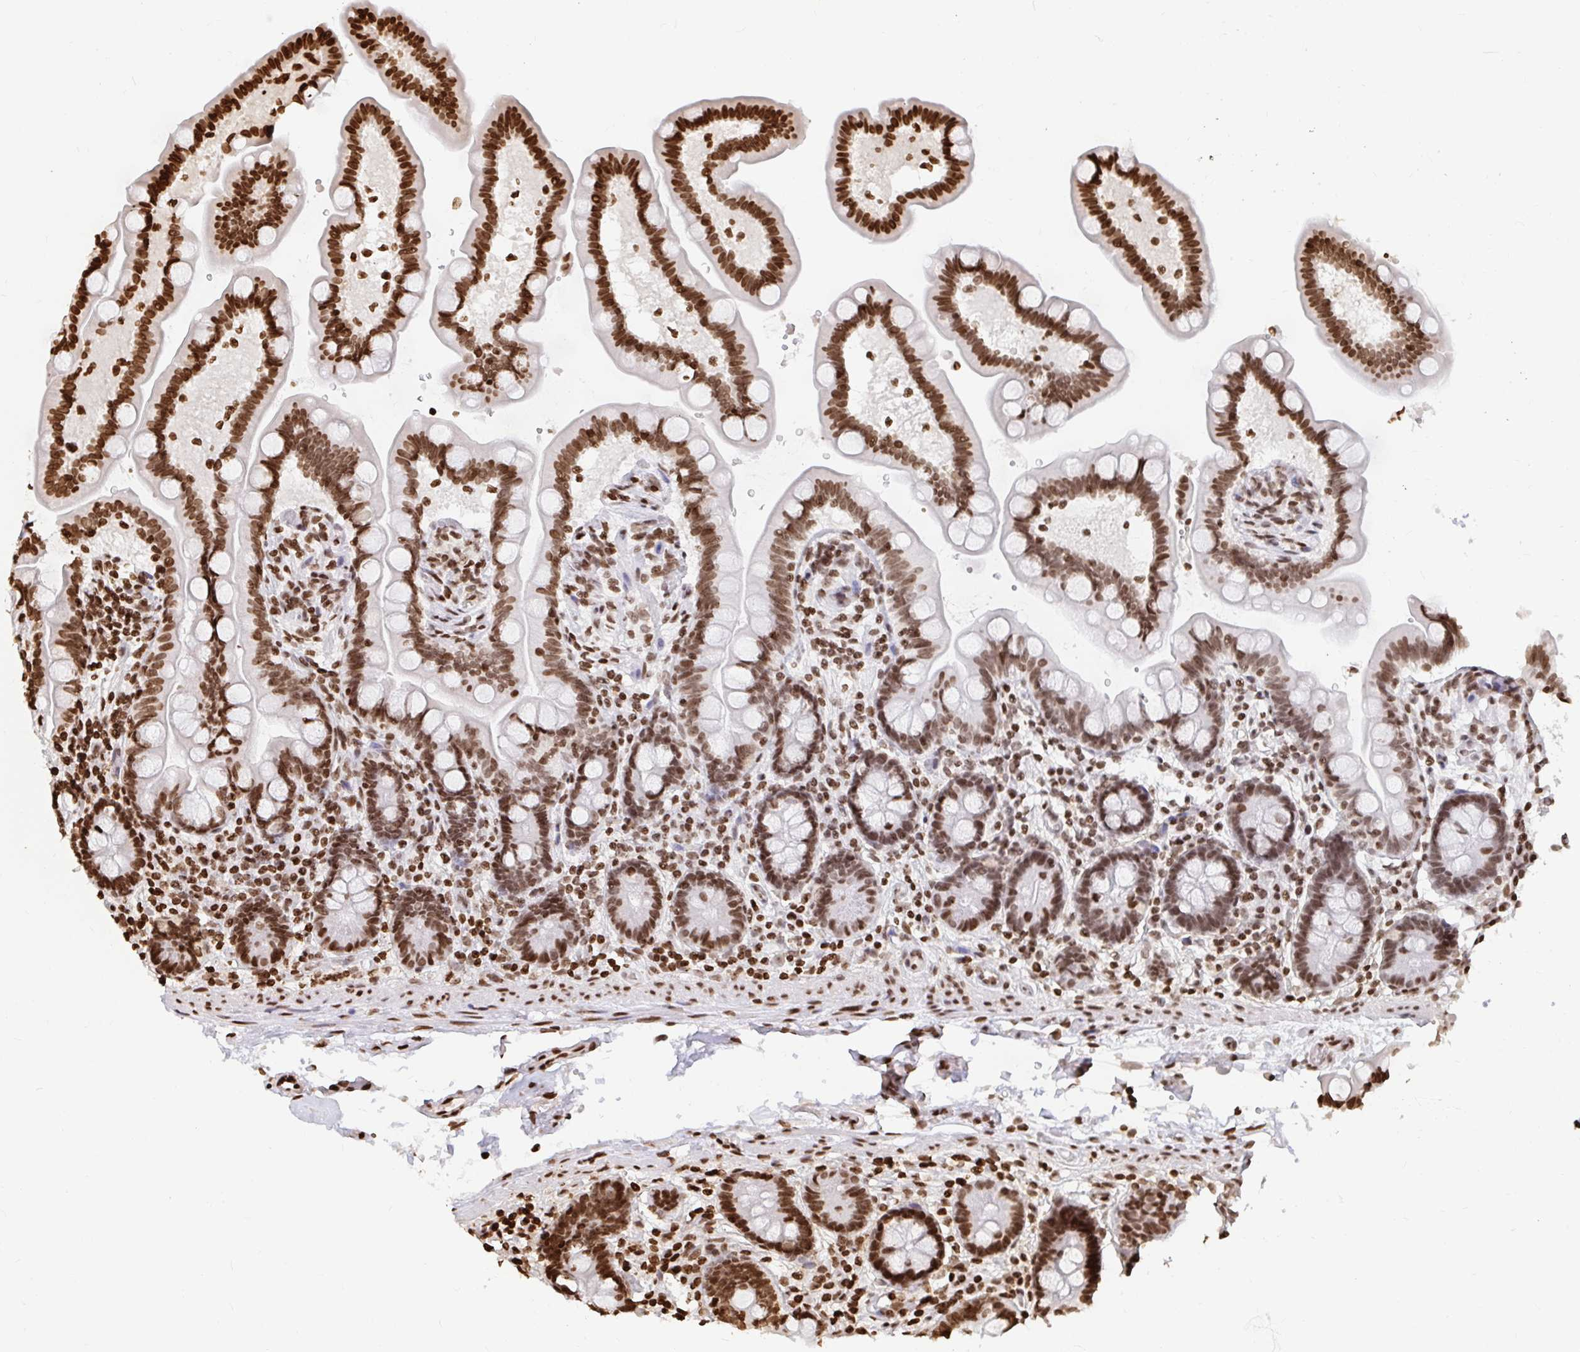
{"staining": {"intensity": "strong", "quantity": ">75%", "location": "nuclear"}, "tissue": "colon", "cell_type": "Endothelial cells", "image_type": "normal", "snomed": [{"axis": "morphology", "description": "Normal tissue, NOS"}, {"axis": "topography", "description": "Smooth muscle"}, {"axis": "topography", "description": "Colon"}], "caption": "This image demonstrates immunohistochemistry staining of unremarkable human colon, with high strong nuclear staining in approximately >75% of endothelial cells.", "gene": "H2BC5", "patient": {"sex": "male", "age": 73}}